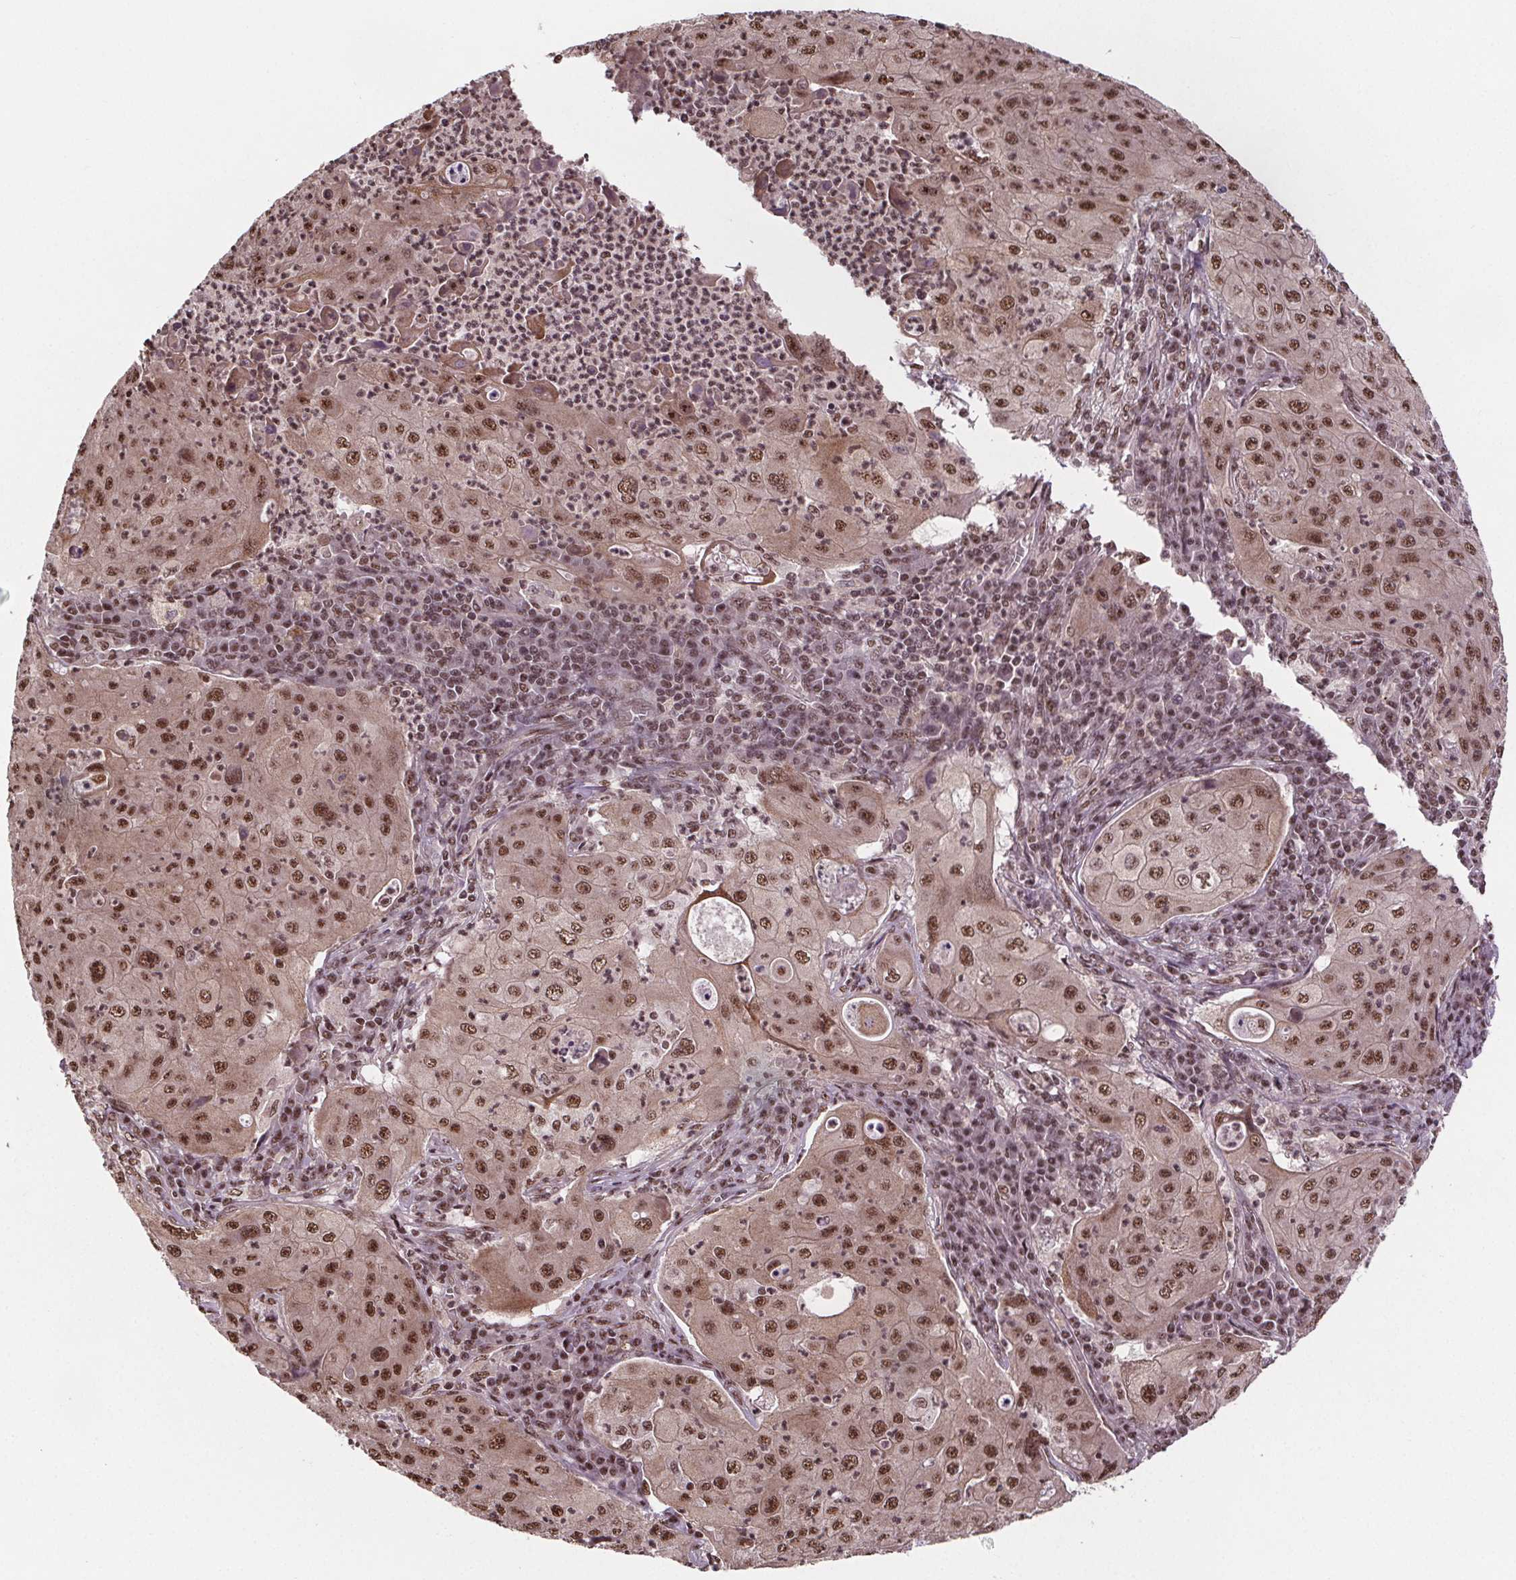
{"staining": {"intensity": "moderate", "quantity": ">75%", "location": "nuclear"}, "tissue": "lung cancer", "cell_type": "Tumor cells", "image_type": "cancer", "snomed": [{"axis": "morphology", "description": "Squamous cell carcinoma, NOS"}, {"axis": "topography", "description": "Lung"}], "caption": "Immunohistochemical staining of human lung cancer shows medium levels of moderate nuclear protein expression in about >75% of tumor cells.", "gene": "JARID2", "patient": {"sex": "female", "age": 59}}